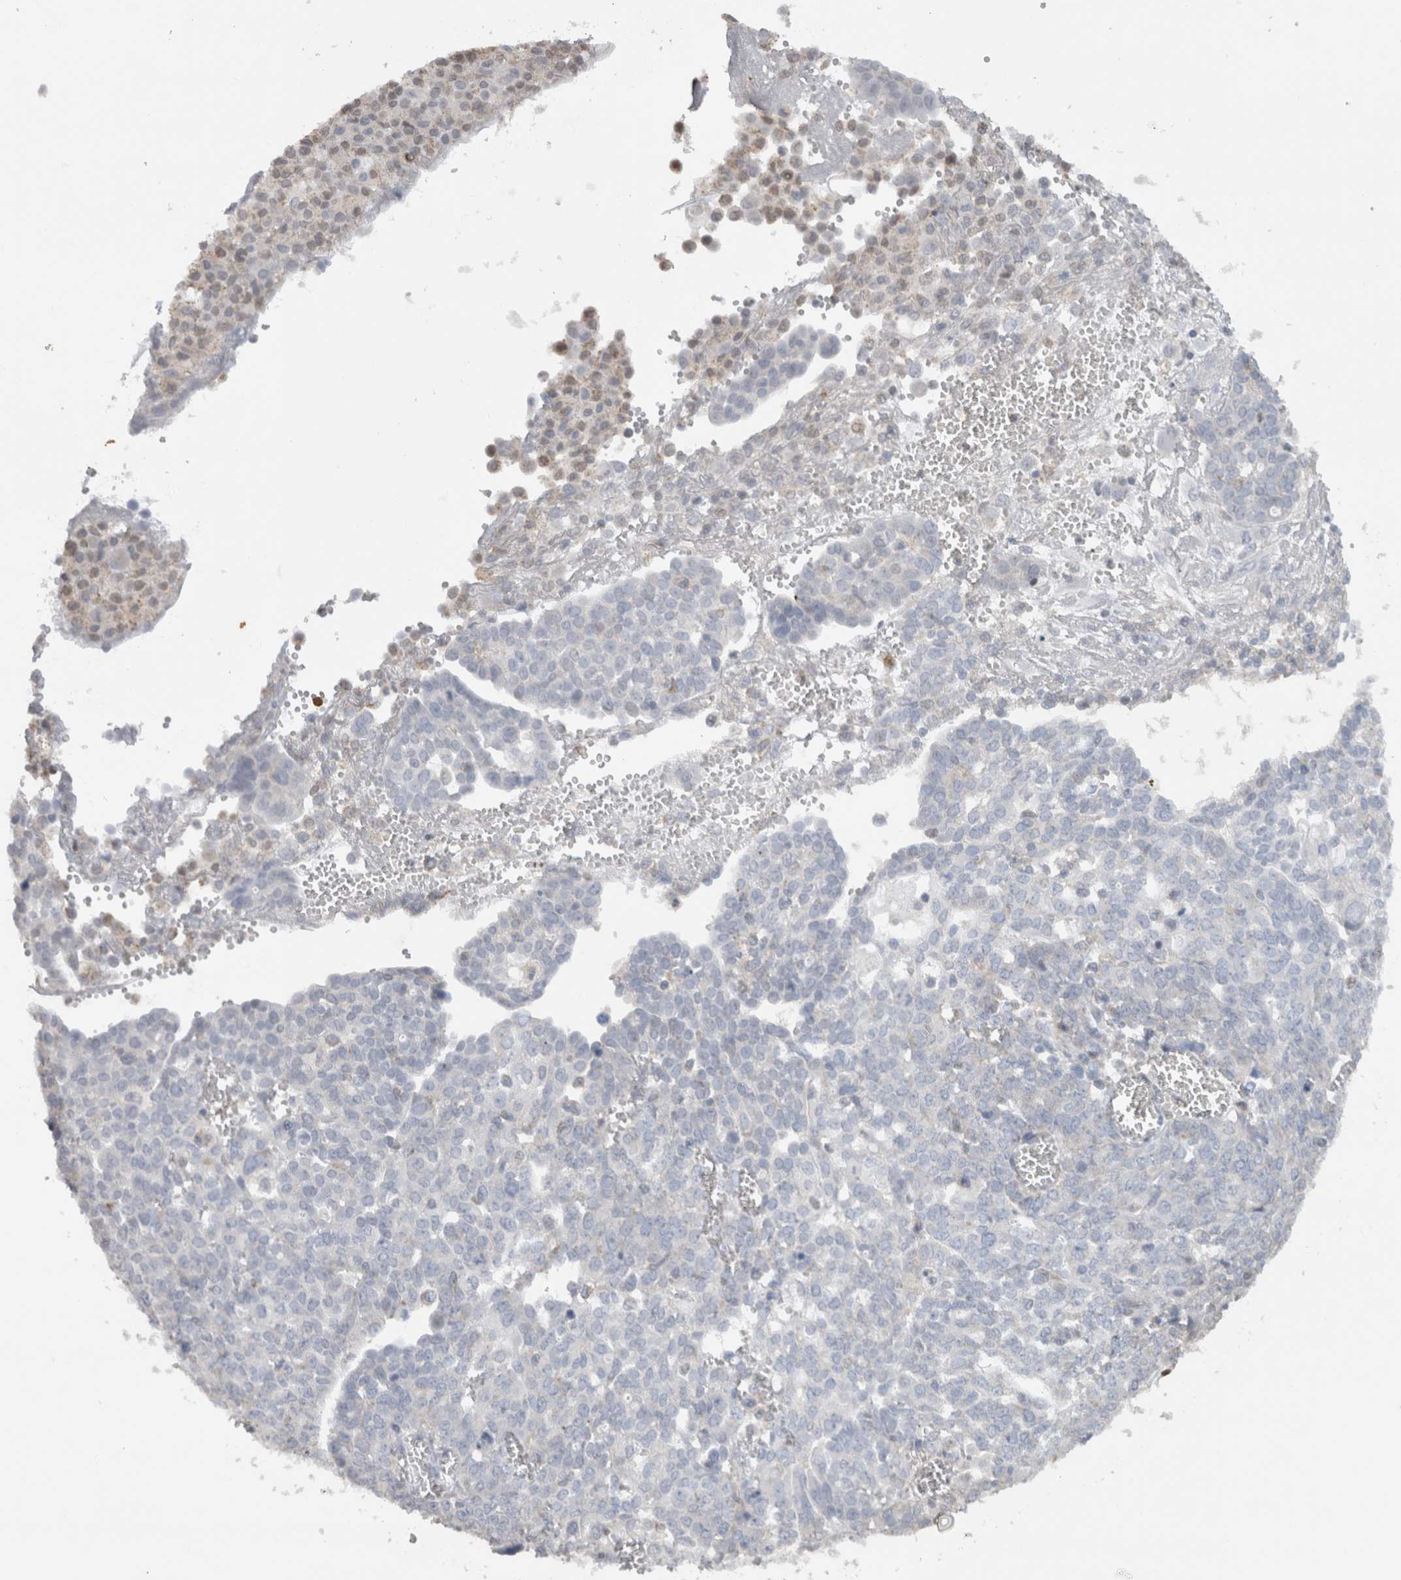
{"staining": {"intensity": "negative", "quantity": "none", "location": "none"}, "tissue": "ovarian cancer", "cell_type": "Tumor cells", "image_type": "cancer", "snomed": [{"axis": "morphology", "description": "Cystadenocarcinoma, serous, NOS"}, {"axis": "topography", "description": "Soft tissue"}, {"axis": "topography", "description": "Ovary"}], "caption": "Photomicrograph shows no protein staining in tumor cells of ovarian cancer (serous cystadenocarcinoma) tissue.", "gene": "AGMAT", "patient": {"sex": "female", "age": 57}}